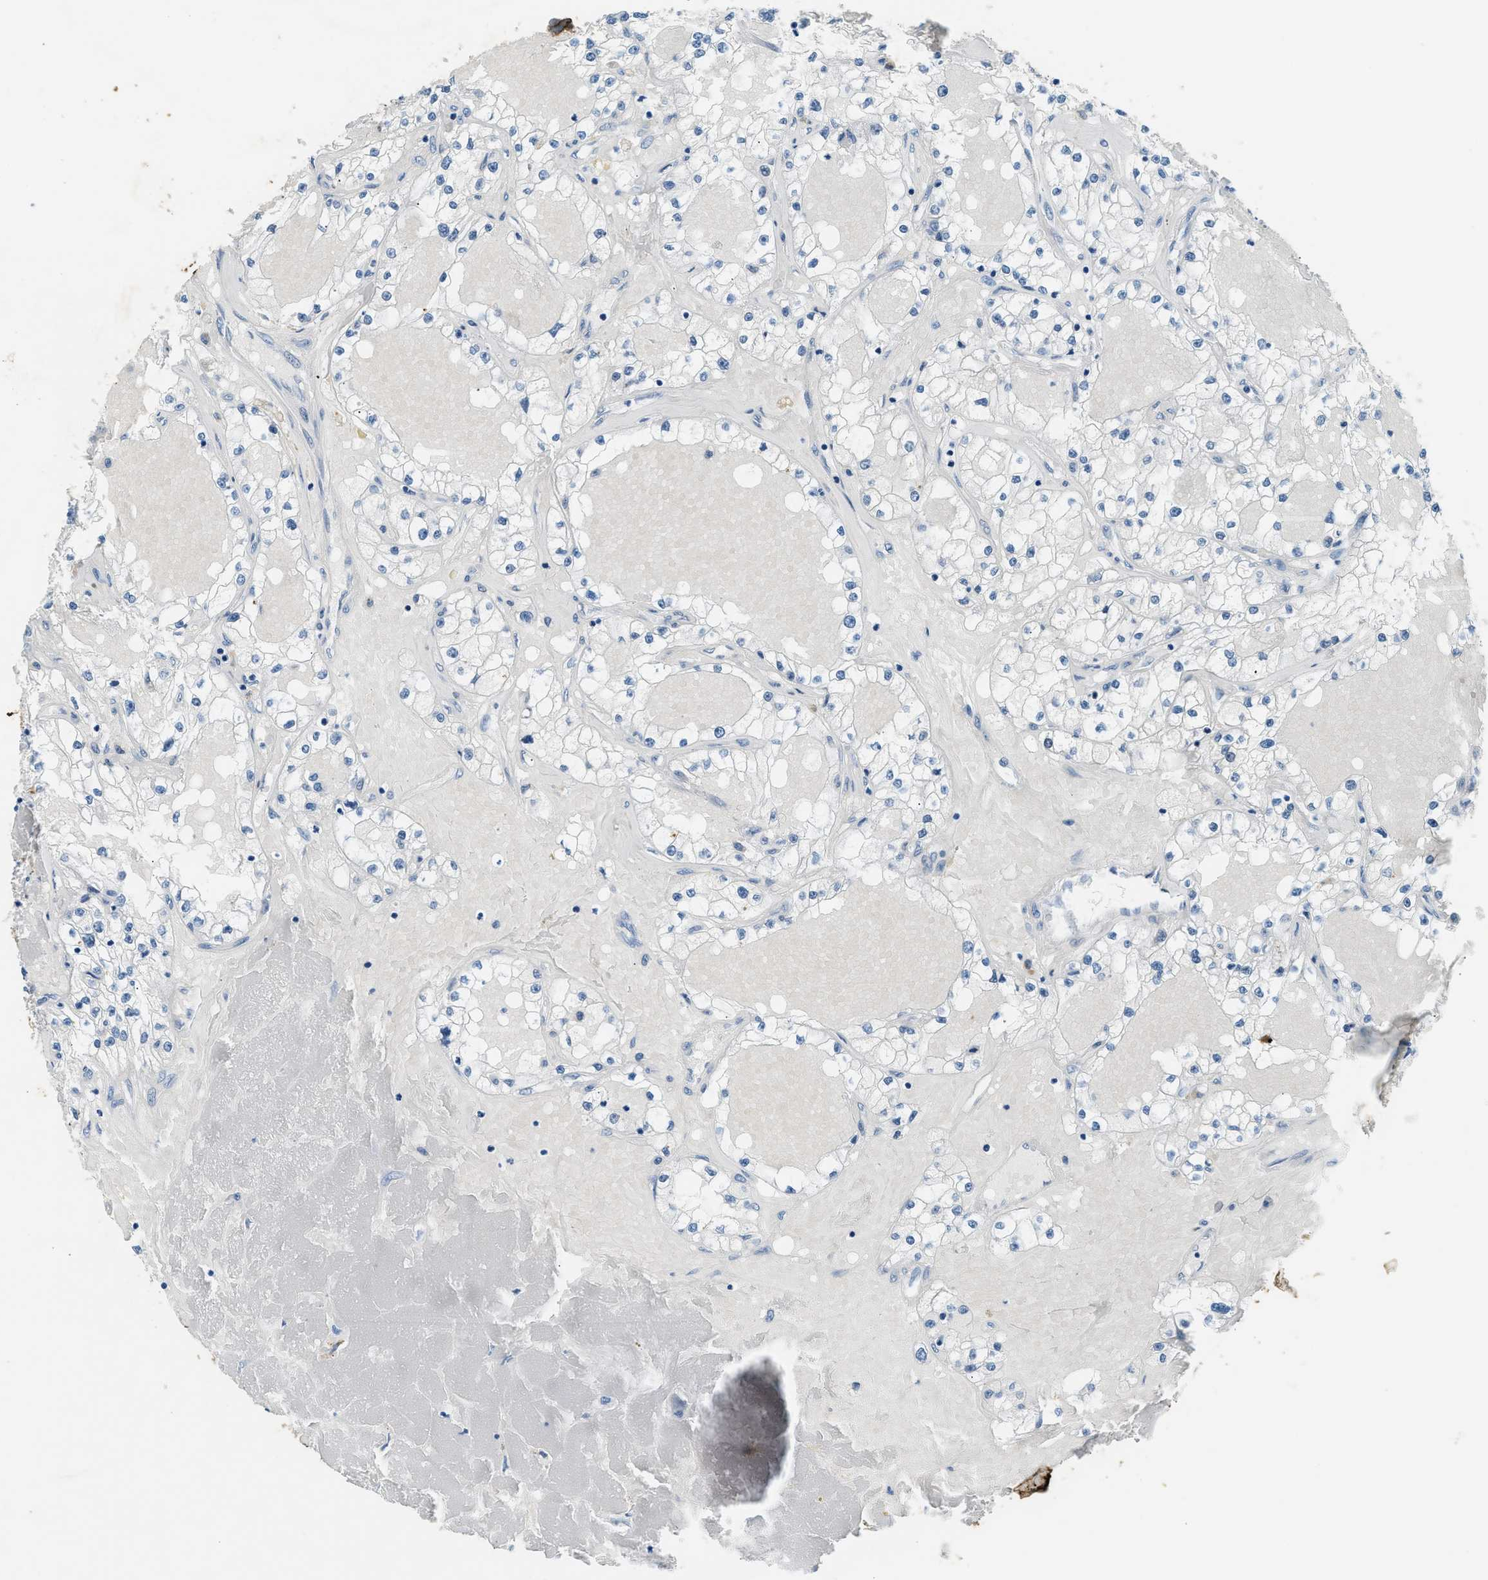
{"staining": {"intensity": "negative", "quantity": "none", "location": "none"}, "tissue": "renal cancer", "cell_type": "Tumor cells", "image_type": "cancer", "snomed": [{"axis": "morphology", "description": "Adenocarcinoma, NOS"}, {"axis": "topography", "description": "Kidney"}], "caption": "Renal adenocarcinoma was stained to show a protein in brown. There is no significant expression in tumor cells.", "gene": "CFAP20", "patient": {"sex": "male", "age": 56}}